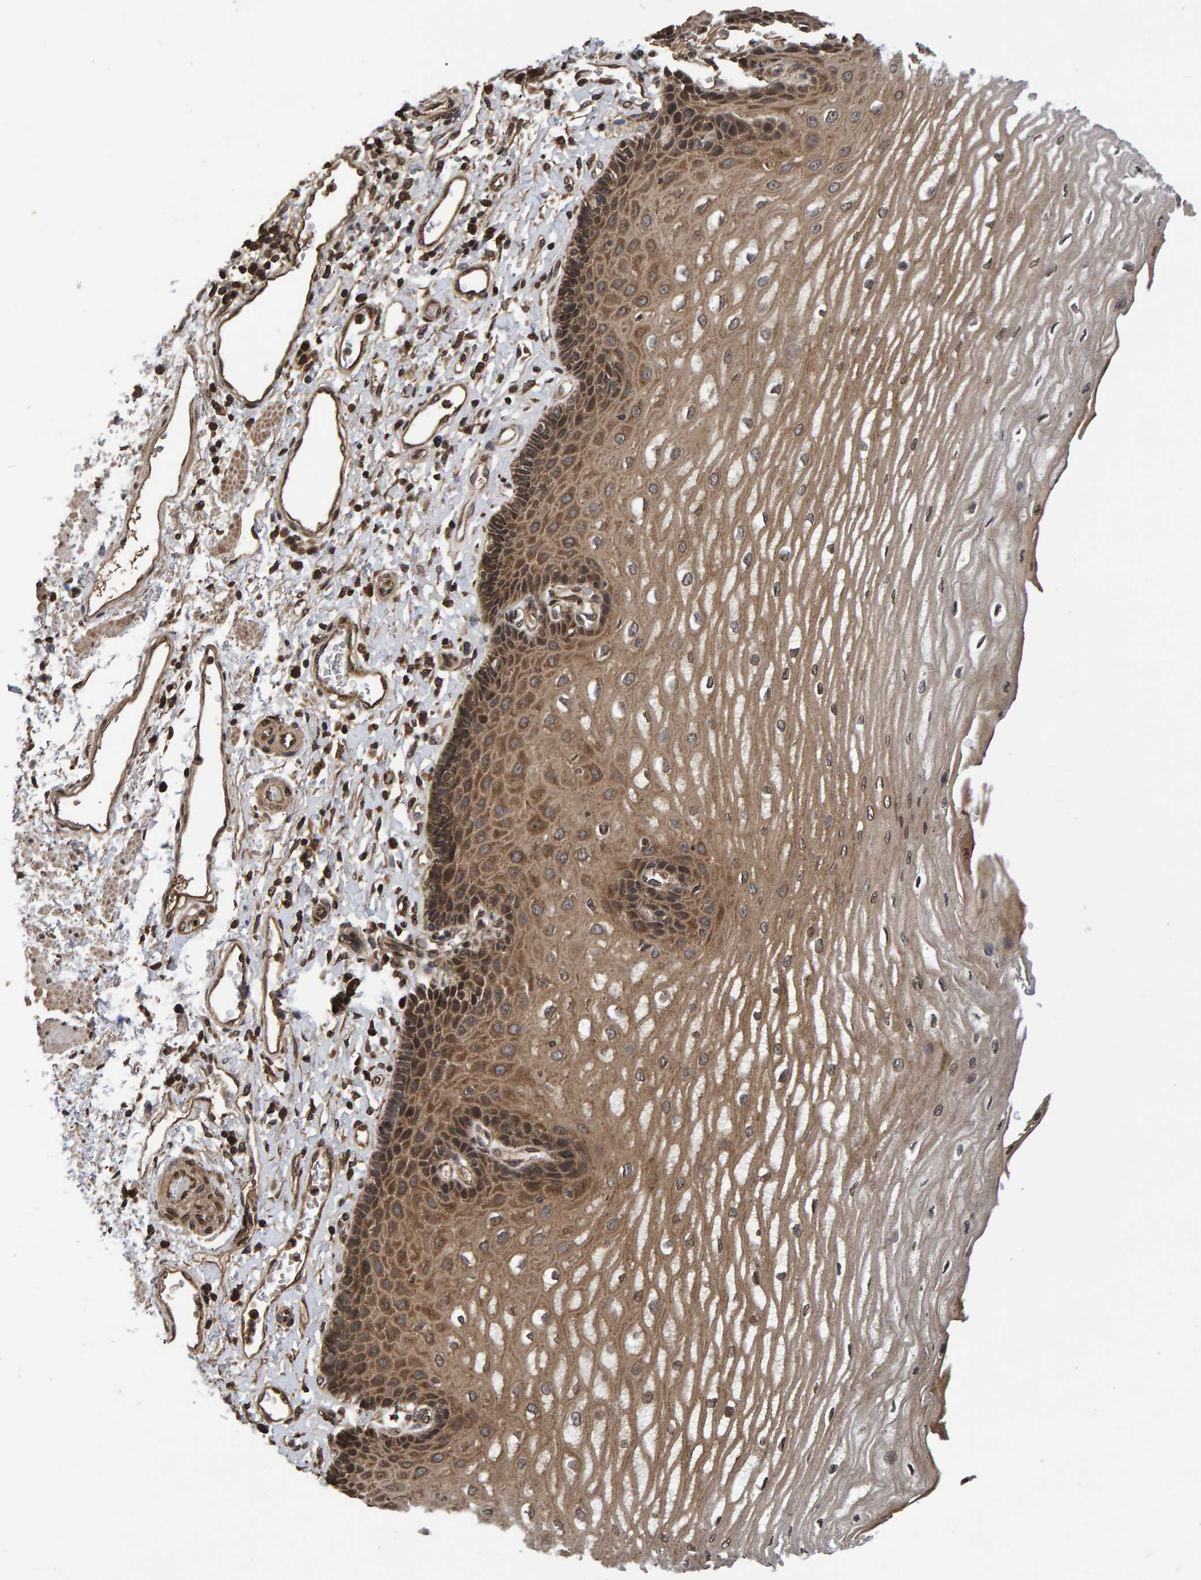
{"staining": {"intensity": "moderate", "quantity": ">75%", "location": "cytoplasmic/membranous"}, "tissue": "esophagus", "cell_type": "Squamous epithelial cells", "image_type": "normal", "snomed": [{"axis": "morphology", "description": "Normal tissue, NOS"}, {"axis": "topography", "description": "Esophagus"}], "caption": "This is a micrograph of immunohistochemistry (IHC) staining of normal esophagus, which shows moderate positivity in the cytoplasmic/membranous of squamous epithelial cells.", "gene": "GAB2", "patient": {"sex": "male", "age": 54}}